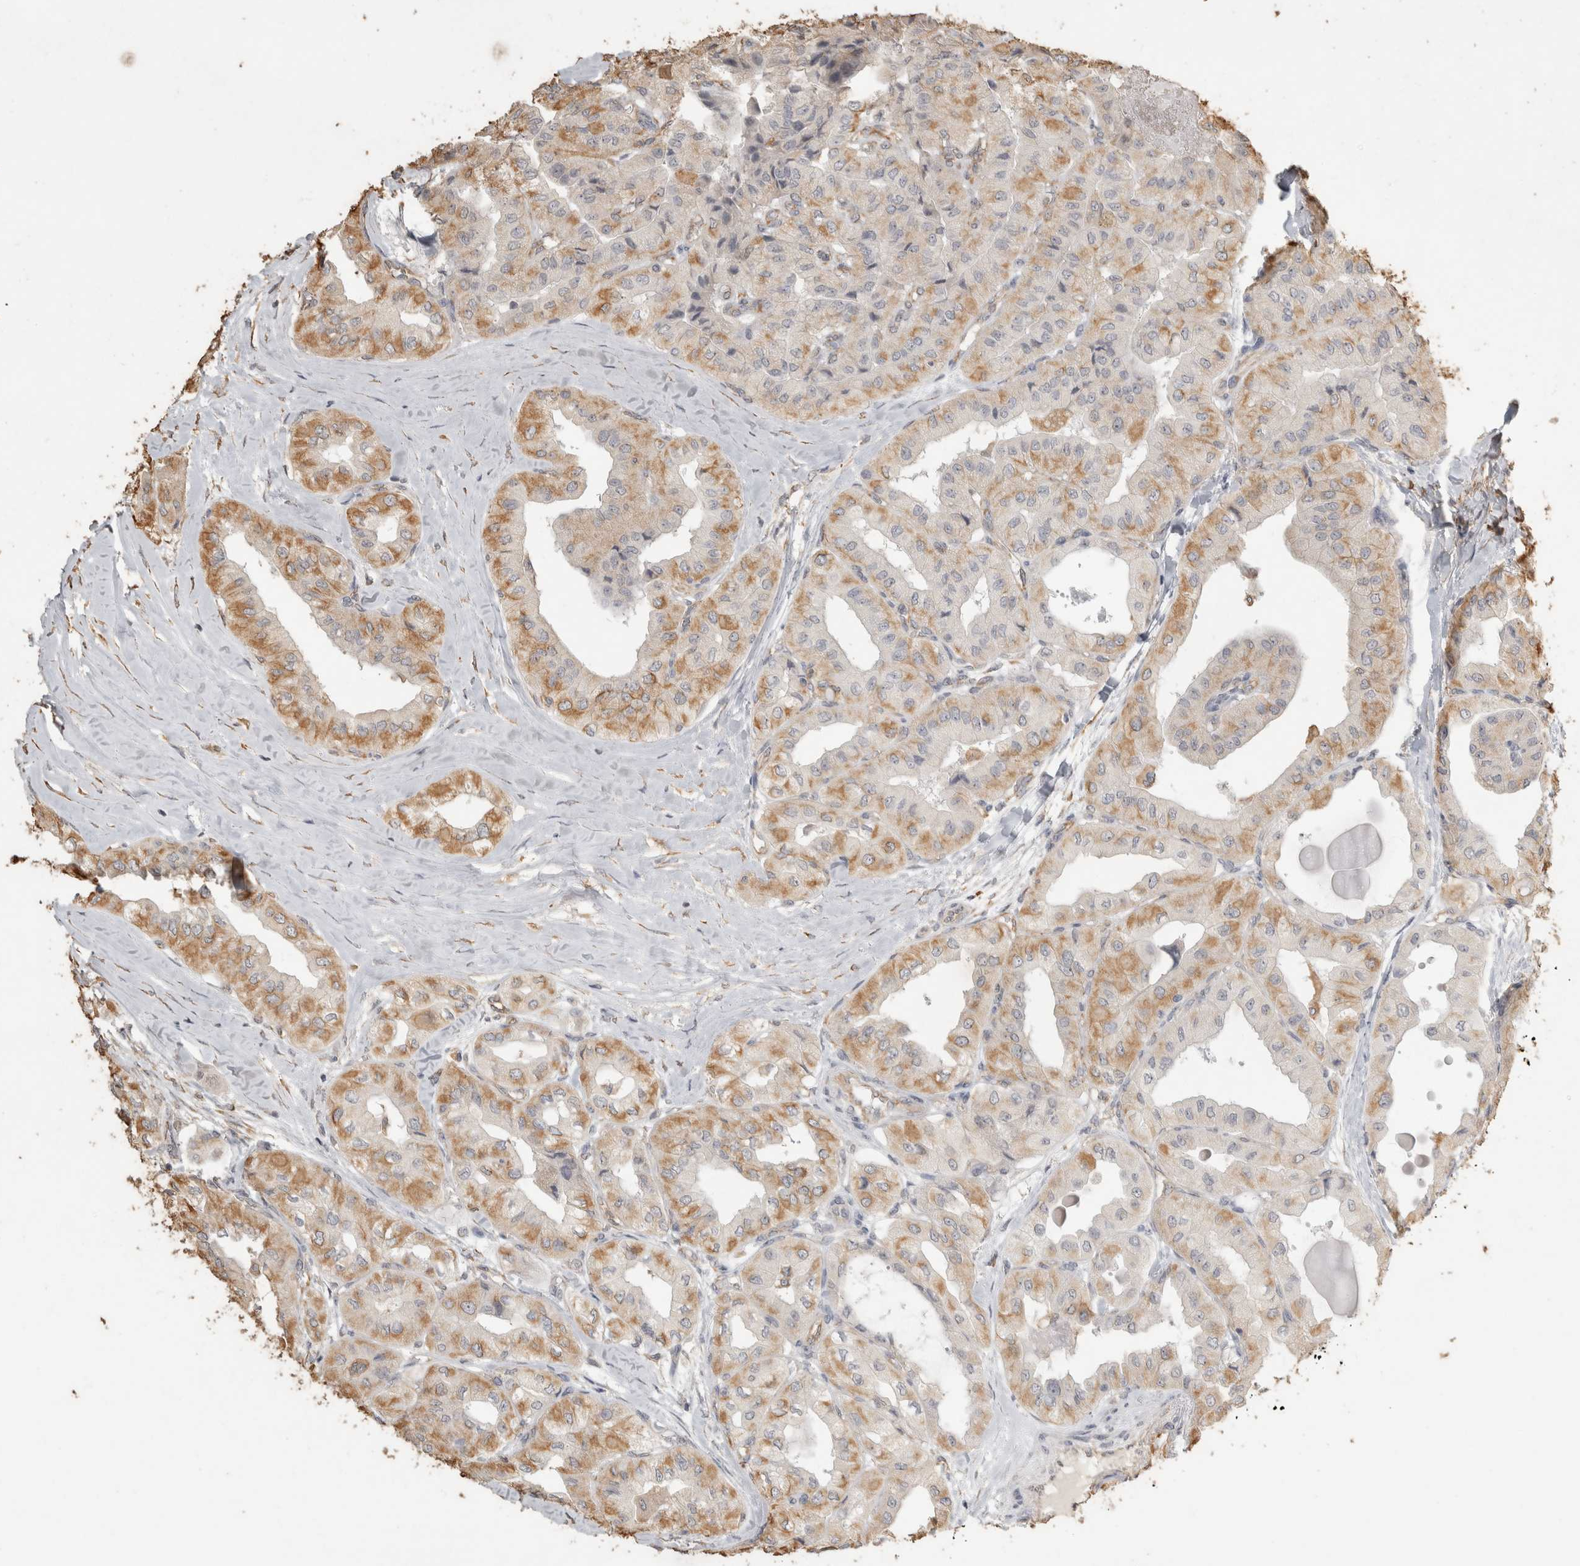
{"staining": {"intensity": "moderate", "quantity": "25%-75%", "location": "cytoplasmic/membranous"}, "tissue": "thyroid cancer", "cell_type": "Tumor cells", "image_type": "cancer", "snomed": [{"axis": "morphology", "description": "Papillary adenocarcinoma, NOS"}, {"axis": "topography", "description": "Thyroid gland"}], "caption": "Moderate cytoplasmic/membranous protein expression is seen in about 25%-75% of tumor cells in thyroid cancer.", "gene": "REPS2", "patient": {"sex": "female", "age": 59}}